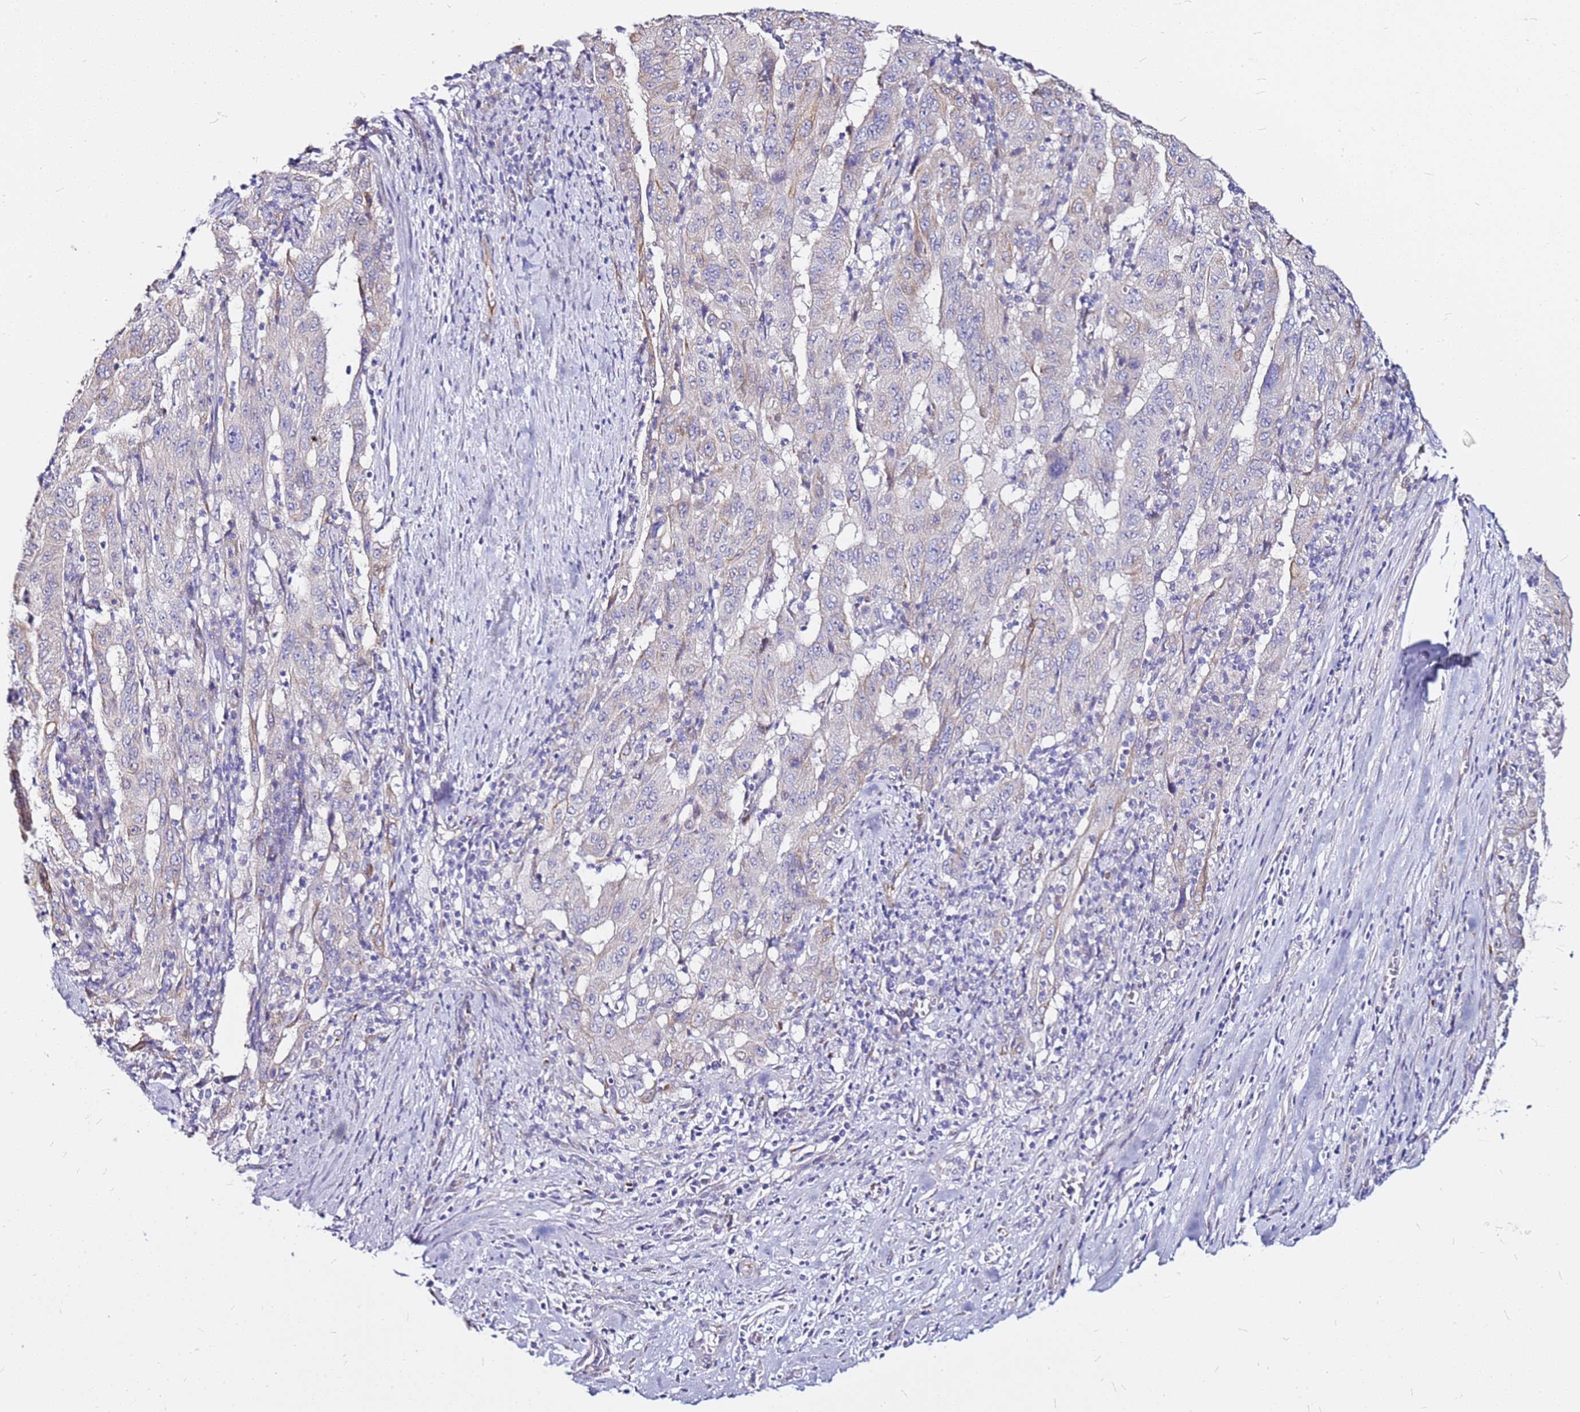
{"staining": {"intensity": "negative", "quantity": "none", "location": "none"}, "tissue": "pancreatic cancer", "cell_type": "Tumor cells", "image_type": "cancer", "snomed": [{"axis": "morphology", "description": "Adenocarcinoma, NOS"}, {"axis": "topography", "description": "Pancreas"}], "caption": "Pancreatic adenocarcinoma was stained to show a protein in brown. There is no significant expression in tumor cells.", "gene": "CASD1", "patient": {"sex": "male", "age": 63}}